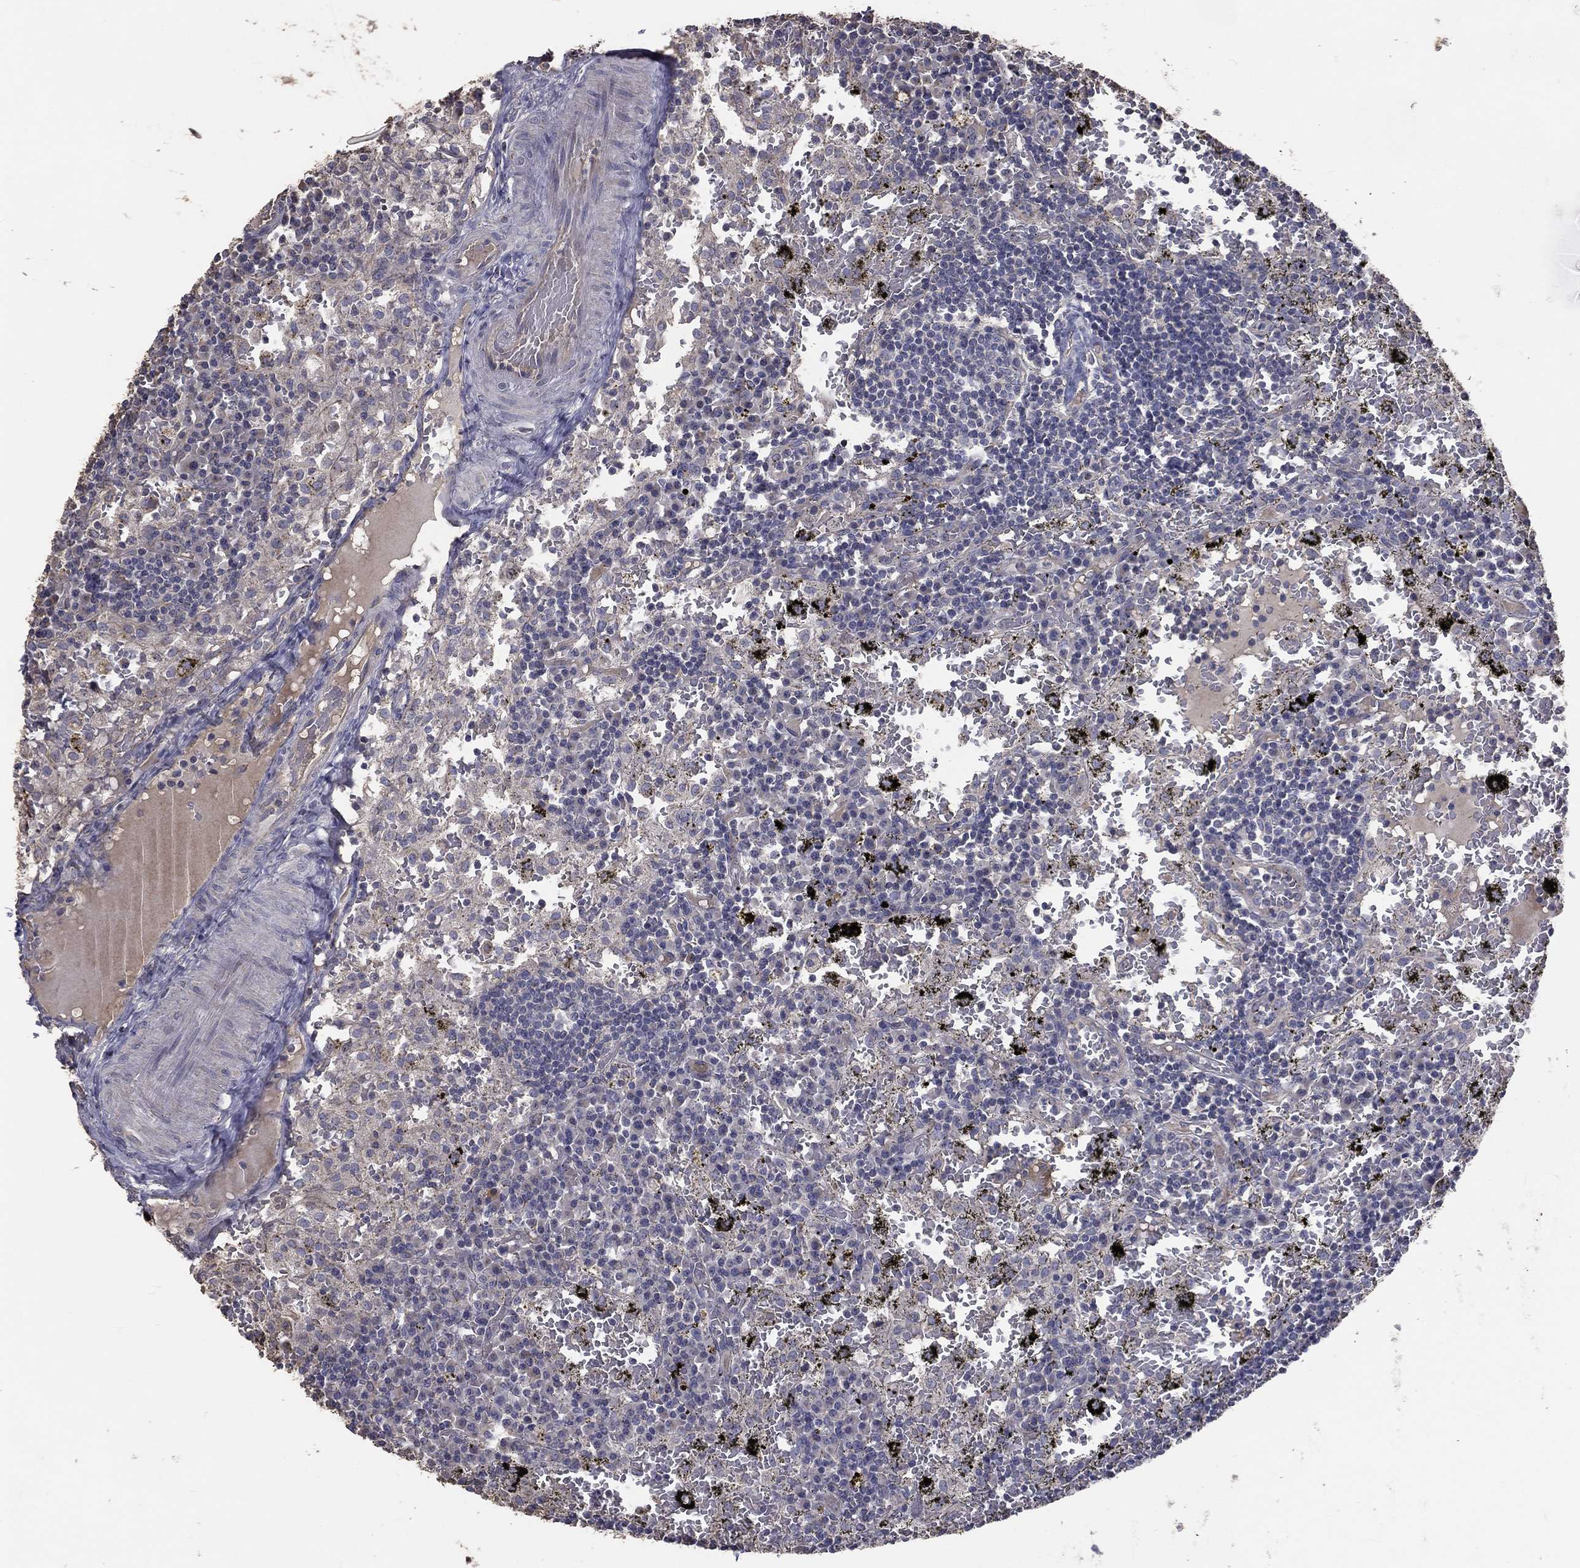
{"staining": {"intensity": "negative", "quantity": "none", "location": "none"}, "tissue": "lymph node", "cell_type": "Germinal center cells", "image_type": "normal", "snomed": [{"axis": "morphology", "description": "Normal tissue, NOS"}, {"axis": "topography", "description": "Lymph node"}], "caption": "Immunohistochemistry (IHC) photomicrograph of benign lymph node: lymph node stained with DAB reveals no significant protein positivity in germinal center cells. (Stains: DAB (3,3'-diaminobenzidine) immunohistochemistry with hematoxylin counter stain, Microscopy: brightfield microscopy at high magnification).", "gene": "CROCC", "patient": {"sex": "male", "age": 62}}